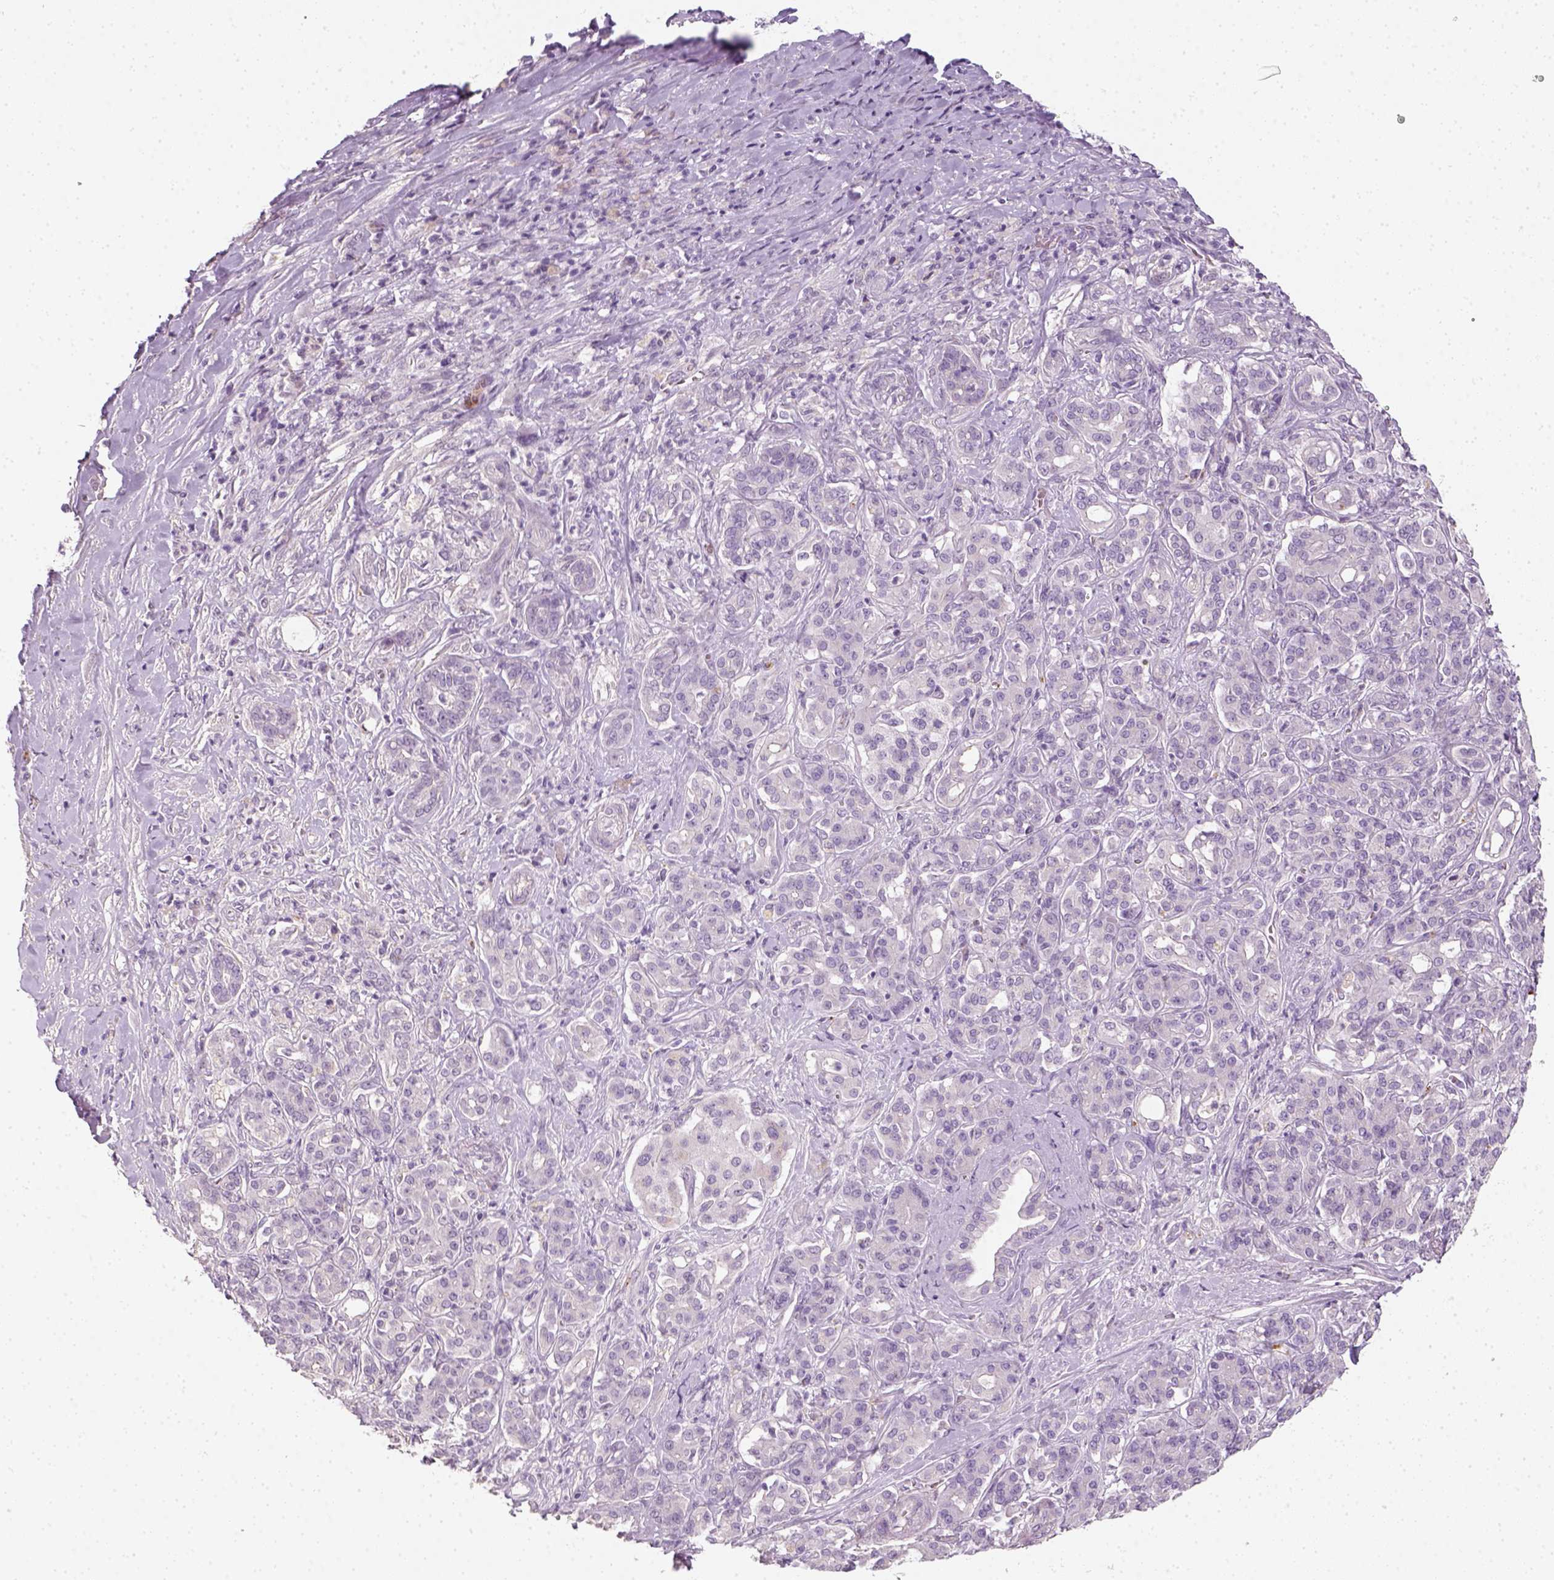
{"staining": {"intensity": "negative", "quantity": "none", "location": "none"}, "tissue": "pancreatic cancer", "cell_type": "Tumor cells", "image_type": "cancer", "snomed": [{"axis": "morphology", "description": "Normal tissue, NOS"}, {"axis": "morphology", "description": "Inflammation, NOS"}, {"axis": "morphology", "description": "Adenocarcinoma, NOS"}, {"axis": "topography", "description": "Pancreas"}], "caption": "Human pancreatic adenocarcinoma stained for a protein using IHC displays no staining in tumor cells.", "gene": "FAM163B", "patient": {"sex": "male", "age": 57}}